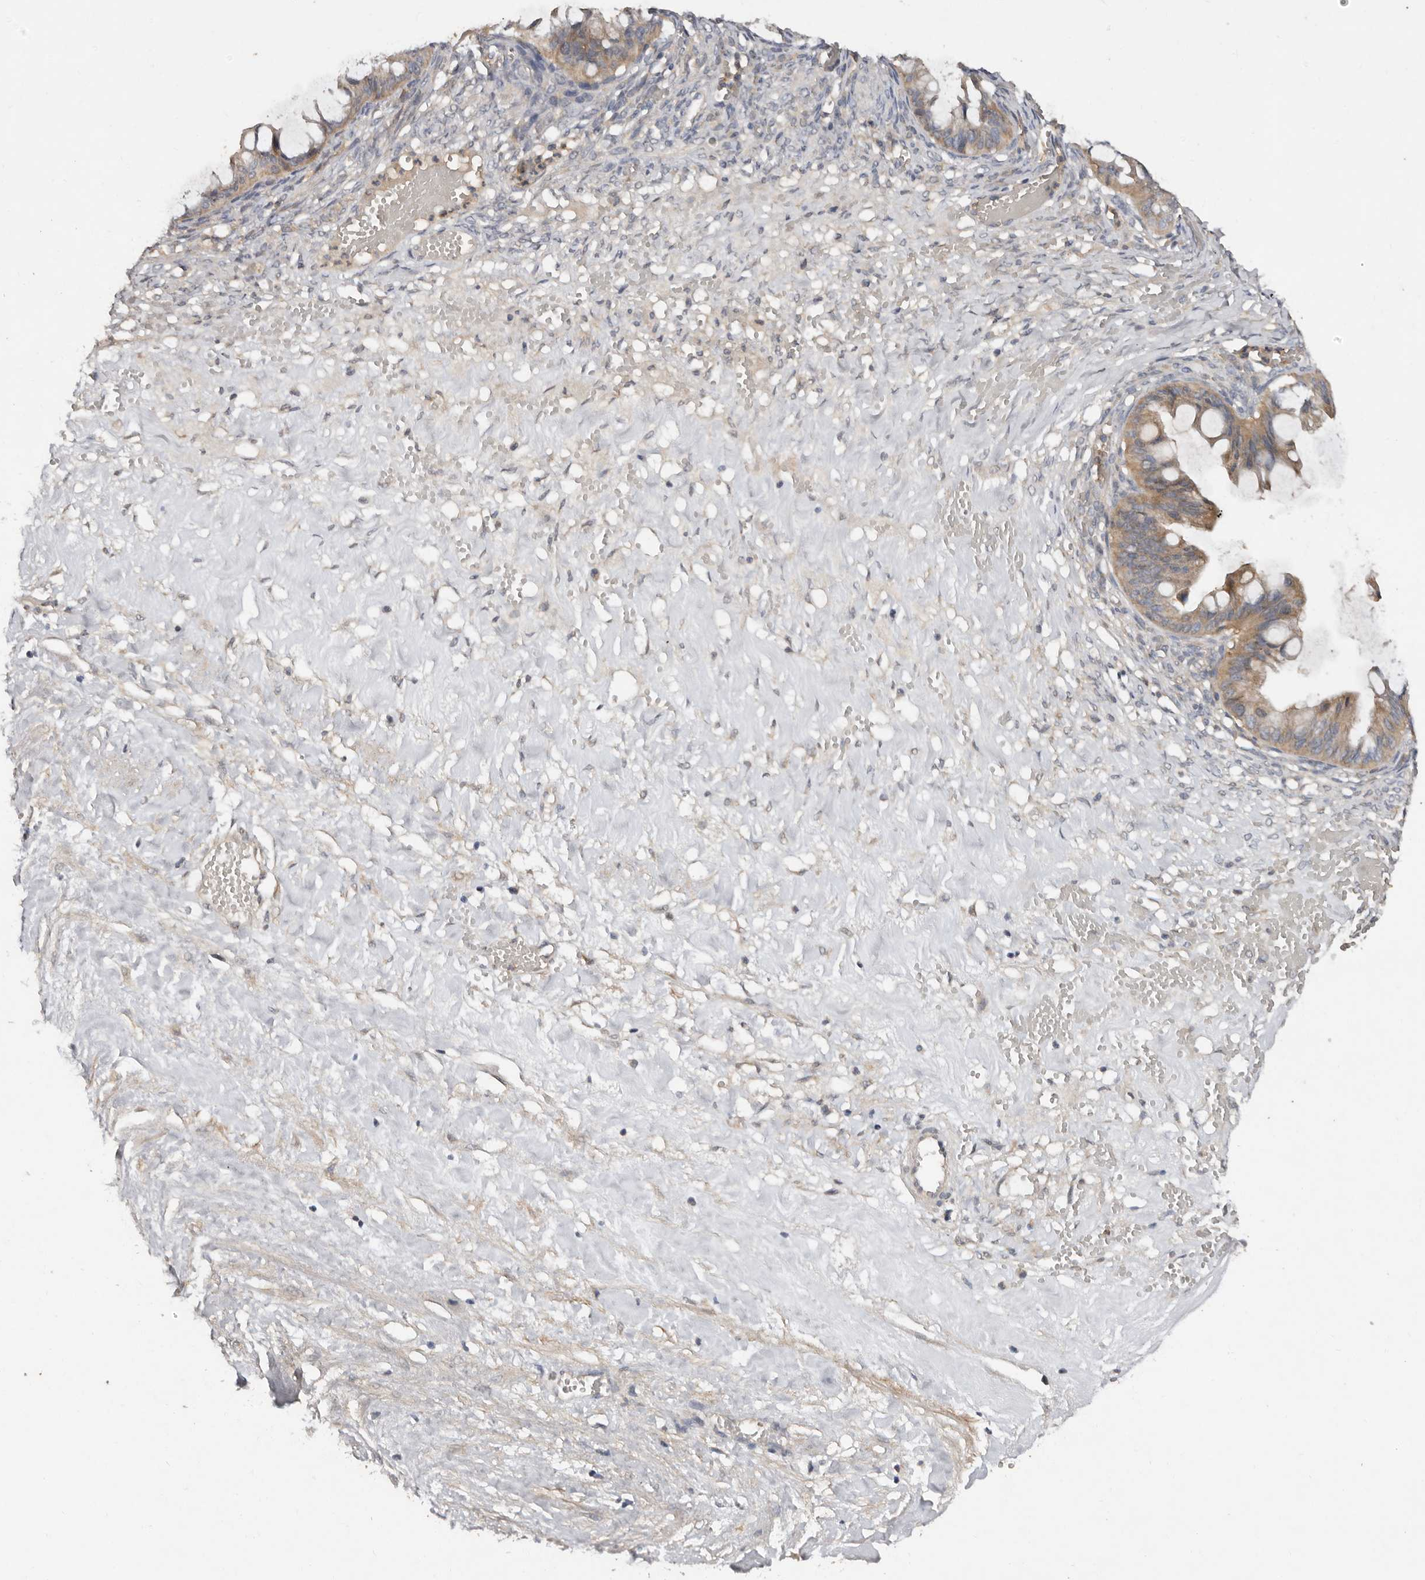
{"staining": {"intensity": "weak", "quantity": ">75%", "location": "cytoplasmic/membranous"}, "tissue": "ovarian cancer", "cell_type": "Tumor cells", "image_type": "cancer", "snomed": [{"axis": "morphology", "description": "Cystadenocarcinoma, mucinous, NOS"}, {"axis": "topography", "description": "Ovary"}], "caption": "Immunohistochemical staining of mucinous cystadenocarcinoma (ovarian) displays low levels of weak cytoplasmic/membranous expression in approximately >75% of tumor cells.", "gene": "EDEM1", "patient": {"sex": "female", "age": 73}}